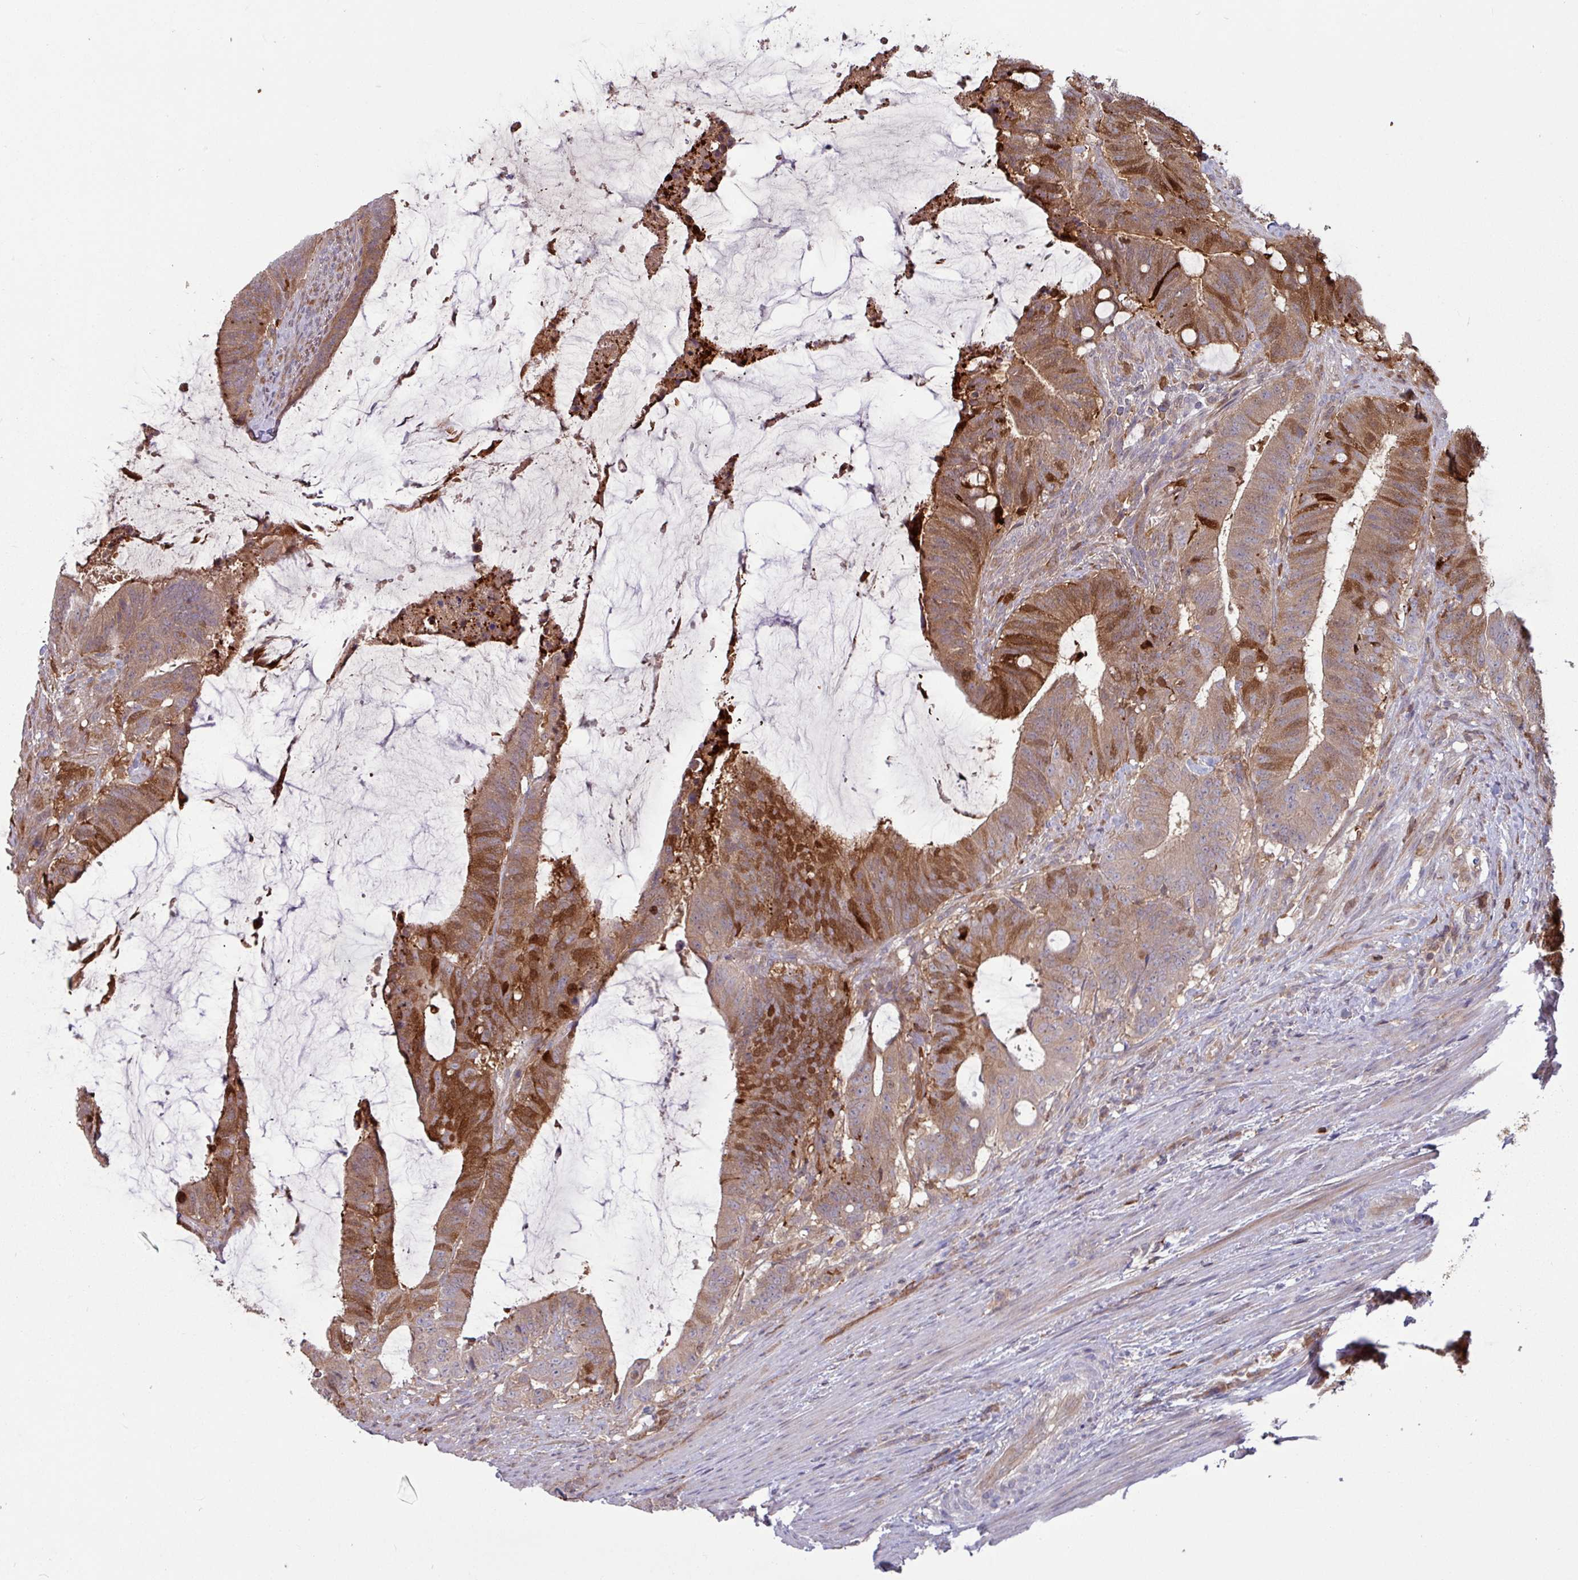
{"staining": {"intensity": "moderate", "quantity": ">75%", "location": "cytoplasmic/membranous"}, "tissue": "colorectal cancer", "cell_type": "Tumor cells", "image_type": "cancer", "snomed": [{"axis": "morphology", "description": "Adenocarcinoma, NOS"}, {"axis": "topography", "description": "Colon"}], "caption": "Protein staining of colorectal cancer (adenocarcinoma) tissue reveals moderate cytoplasmic/membranous positivity in about >75% of tumor cells.", "gene": "SEC61G", "patient": {"sex": "female", "age": 43}}